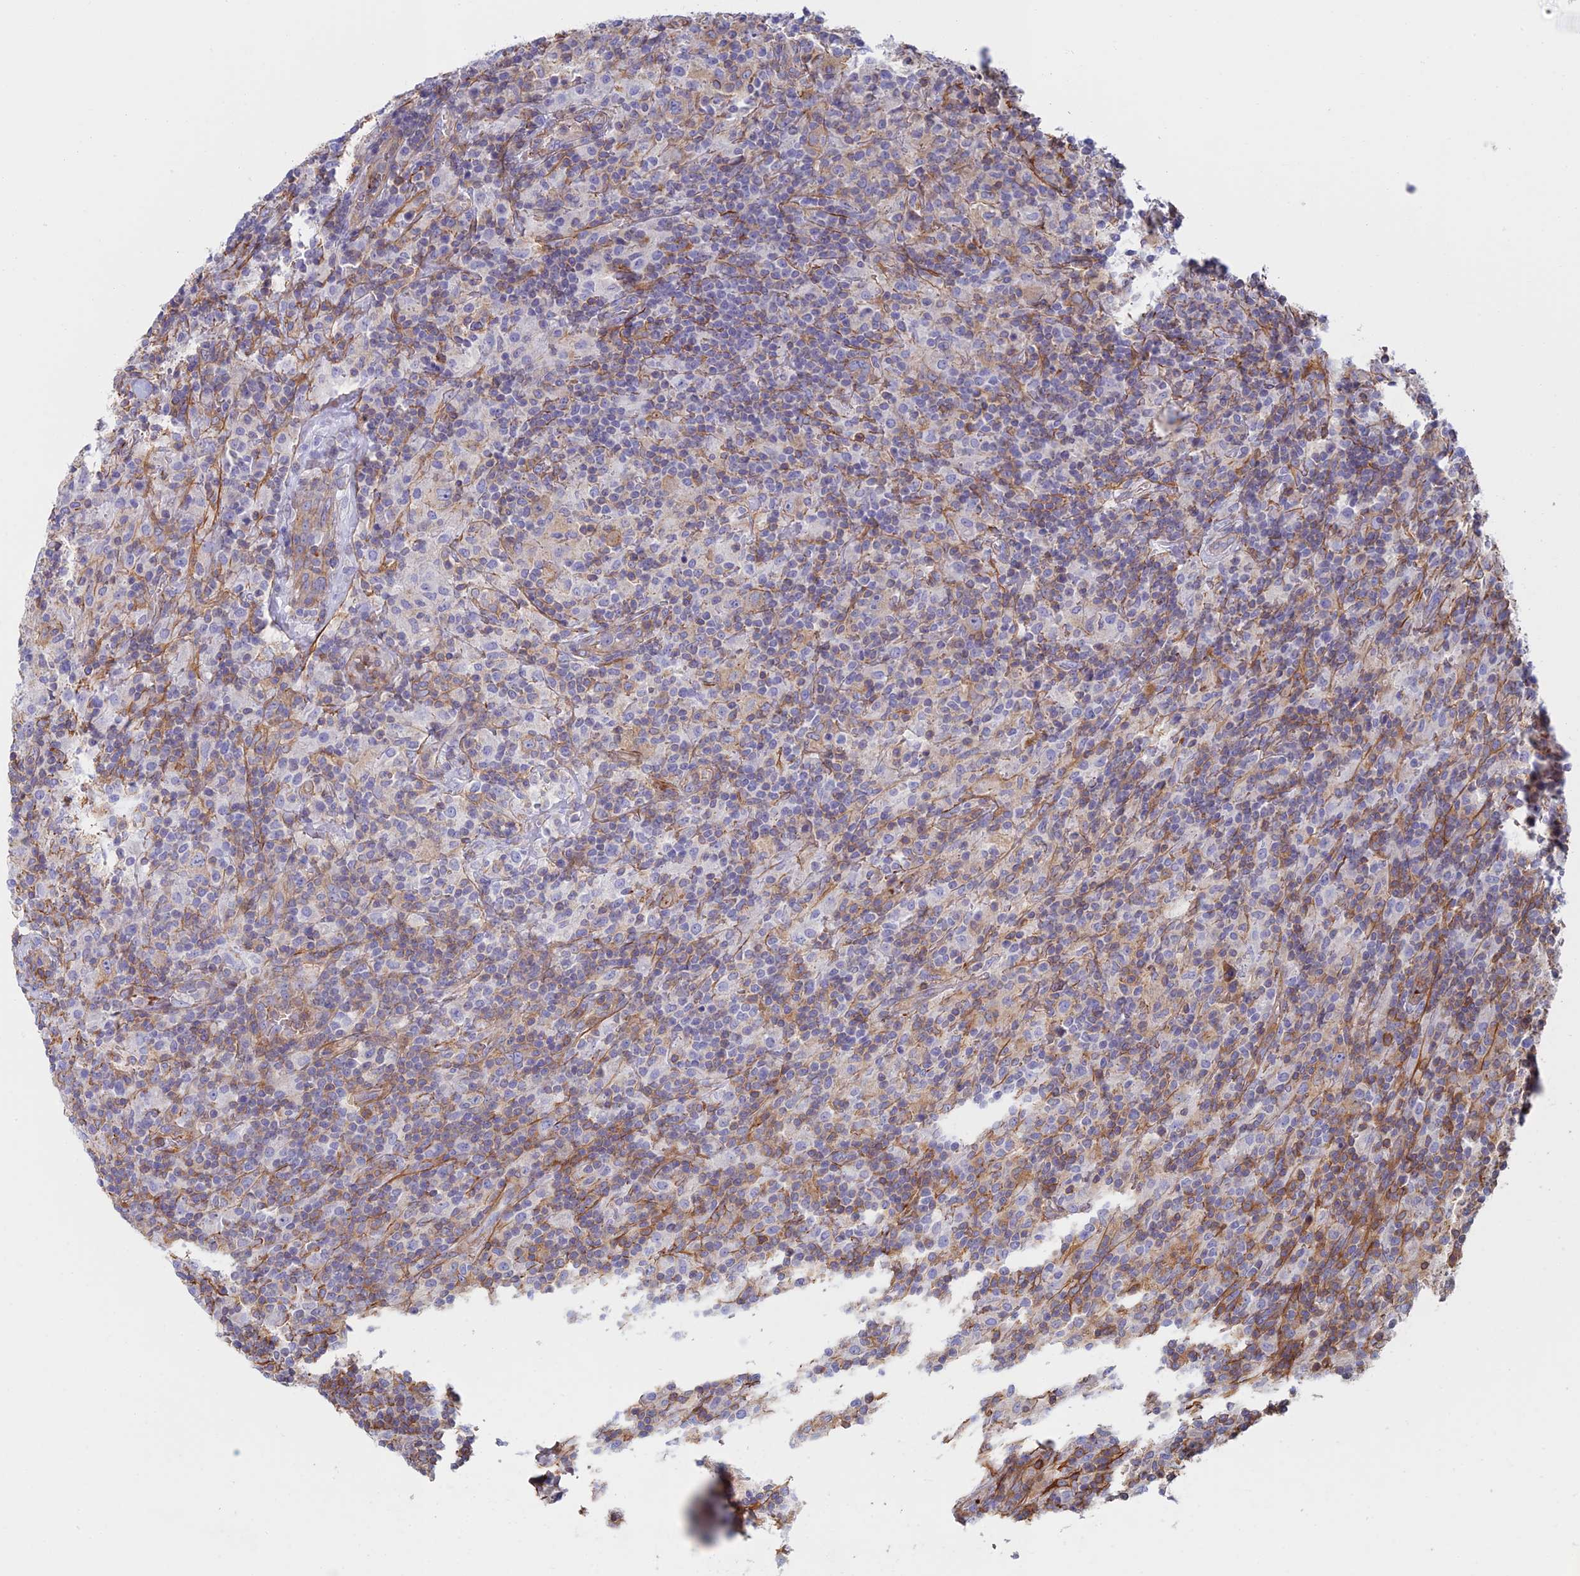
{"staining": {"intensity": "moderate", "quantity": "<25%", "location": "cytoplasmic/membranous"}, "tissue": "lymphoma", "cell_type": "Tumor cells", "image_type": "cancer", "snomed": [{"axis": "morphology", "description": "Hodgkin's disease, NOS"}, {"axis": "topography", "description": "Lymph node"}], "caption": "Hodgkin's disease stained with a protein marker reveals moderate staining in tumor cells.", "gene": "PAK4", "patient": {"sex": "male", "age": 70}}